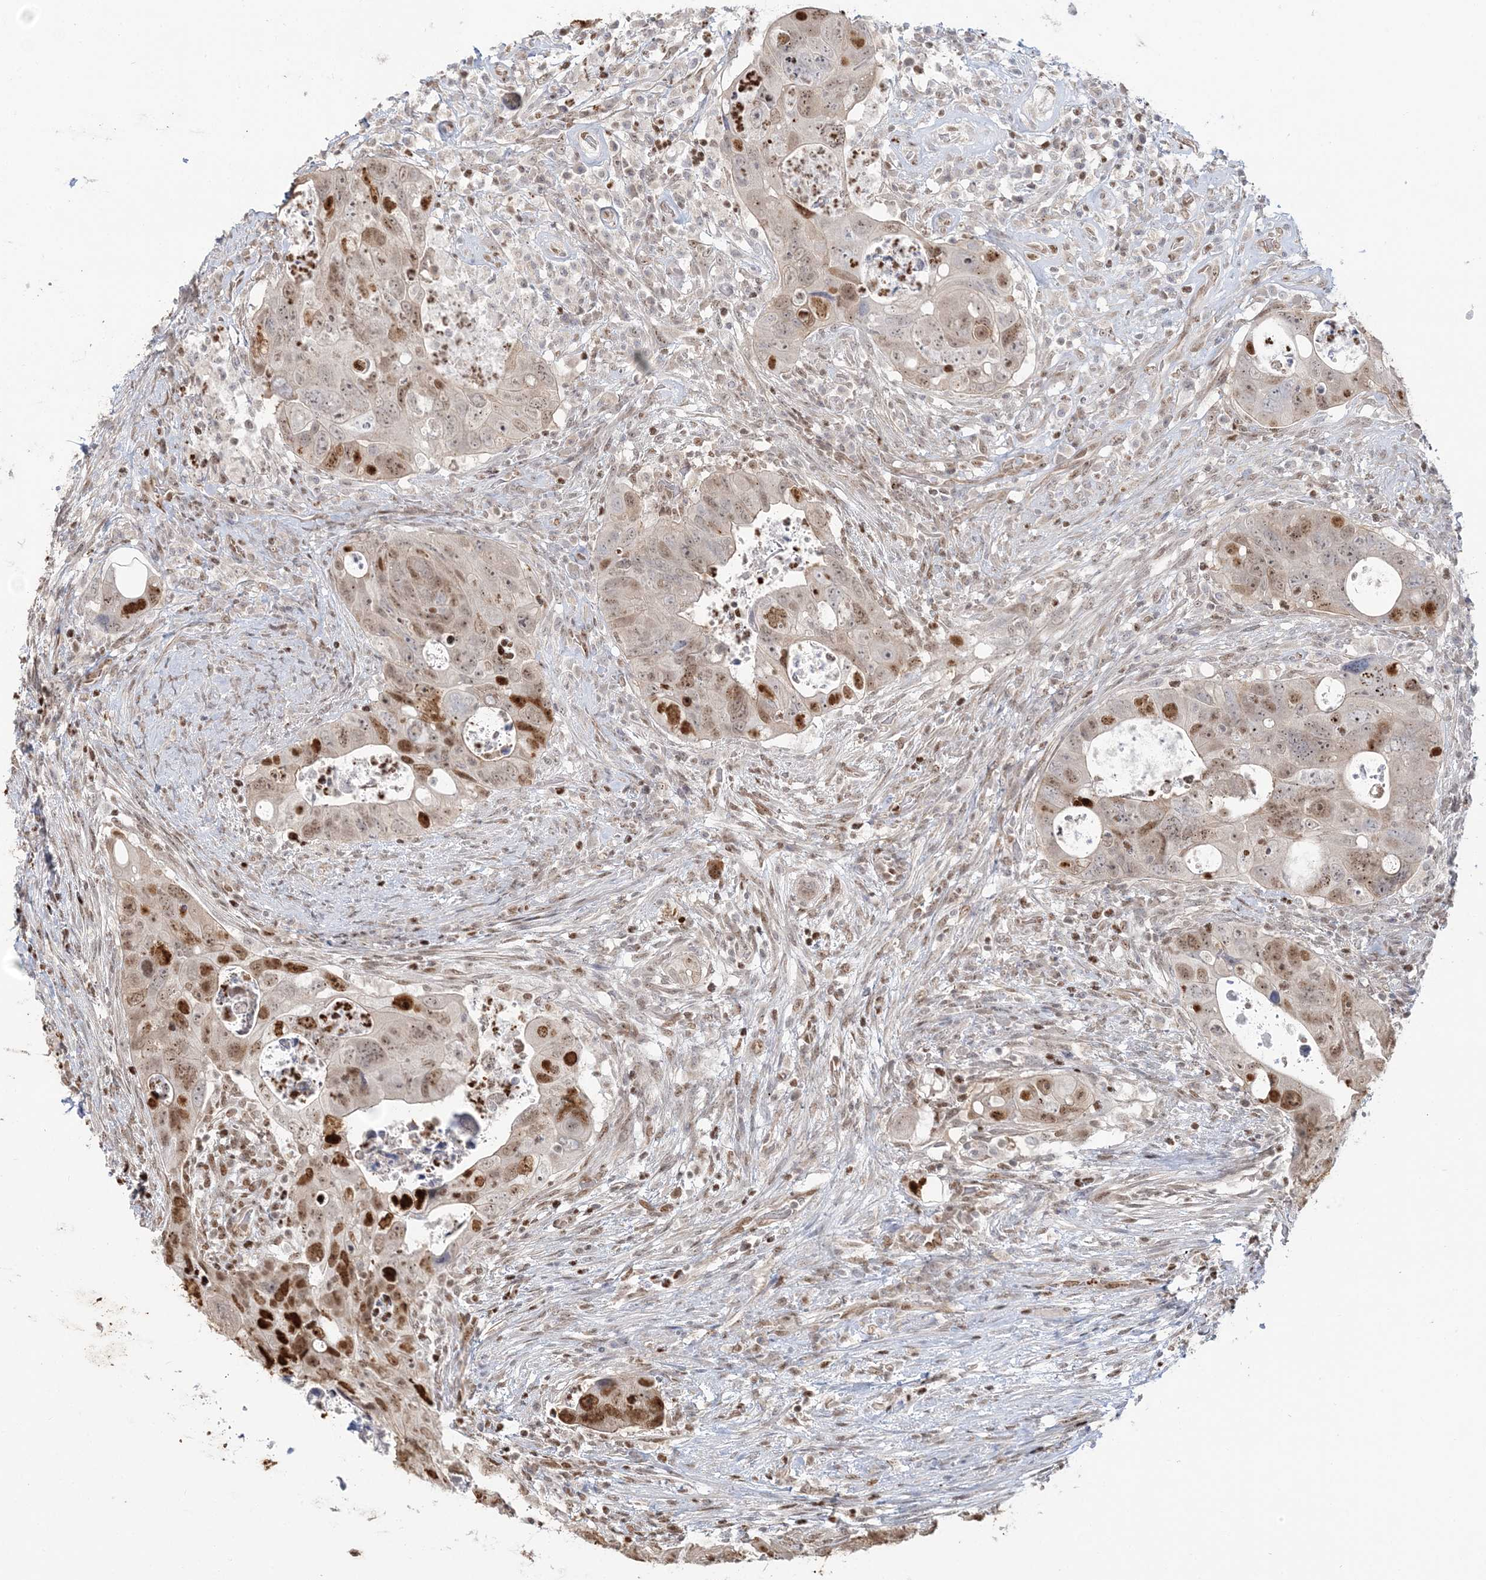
{"staining": {"intensity": "strong", "quantity": "25%-75%", "location": "nuclear"}, "tissue": "colorectal cancer", "cell_type": "Tumor cells", "image_type": "cancer", "snomed": [{"axis": "morphology", "description": "Adenocarcinoma, NOS"}, {"axis": "topography", "description": "Rectum"}], "caption": "IHC photomicrograph of neoplastic tissue: colorectal cancer (adenocarcinoma) stained using IHC exhibits high levels of strong protein expression localized specifically in the nuclear of tumor cells, appearing as a nuclear brown color.", "gene": "SUMO2", "patient": {"sex": "male", "age": 59}}